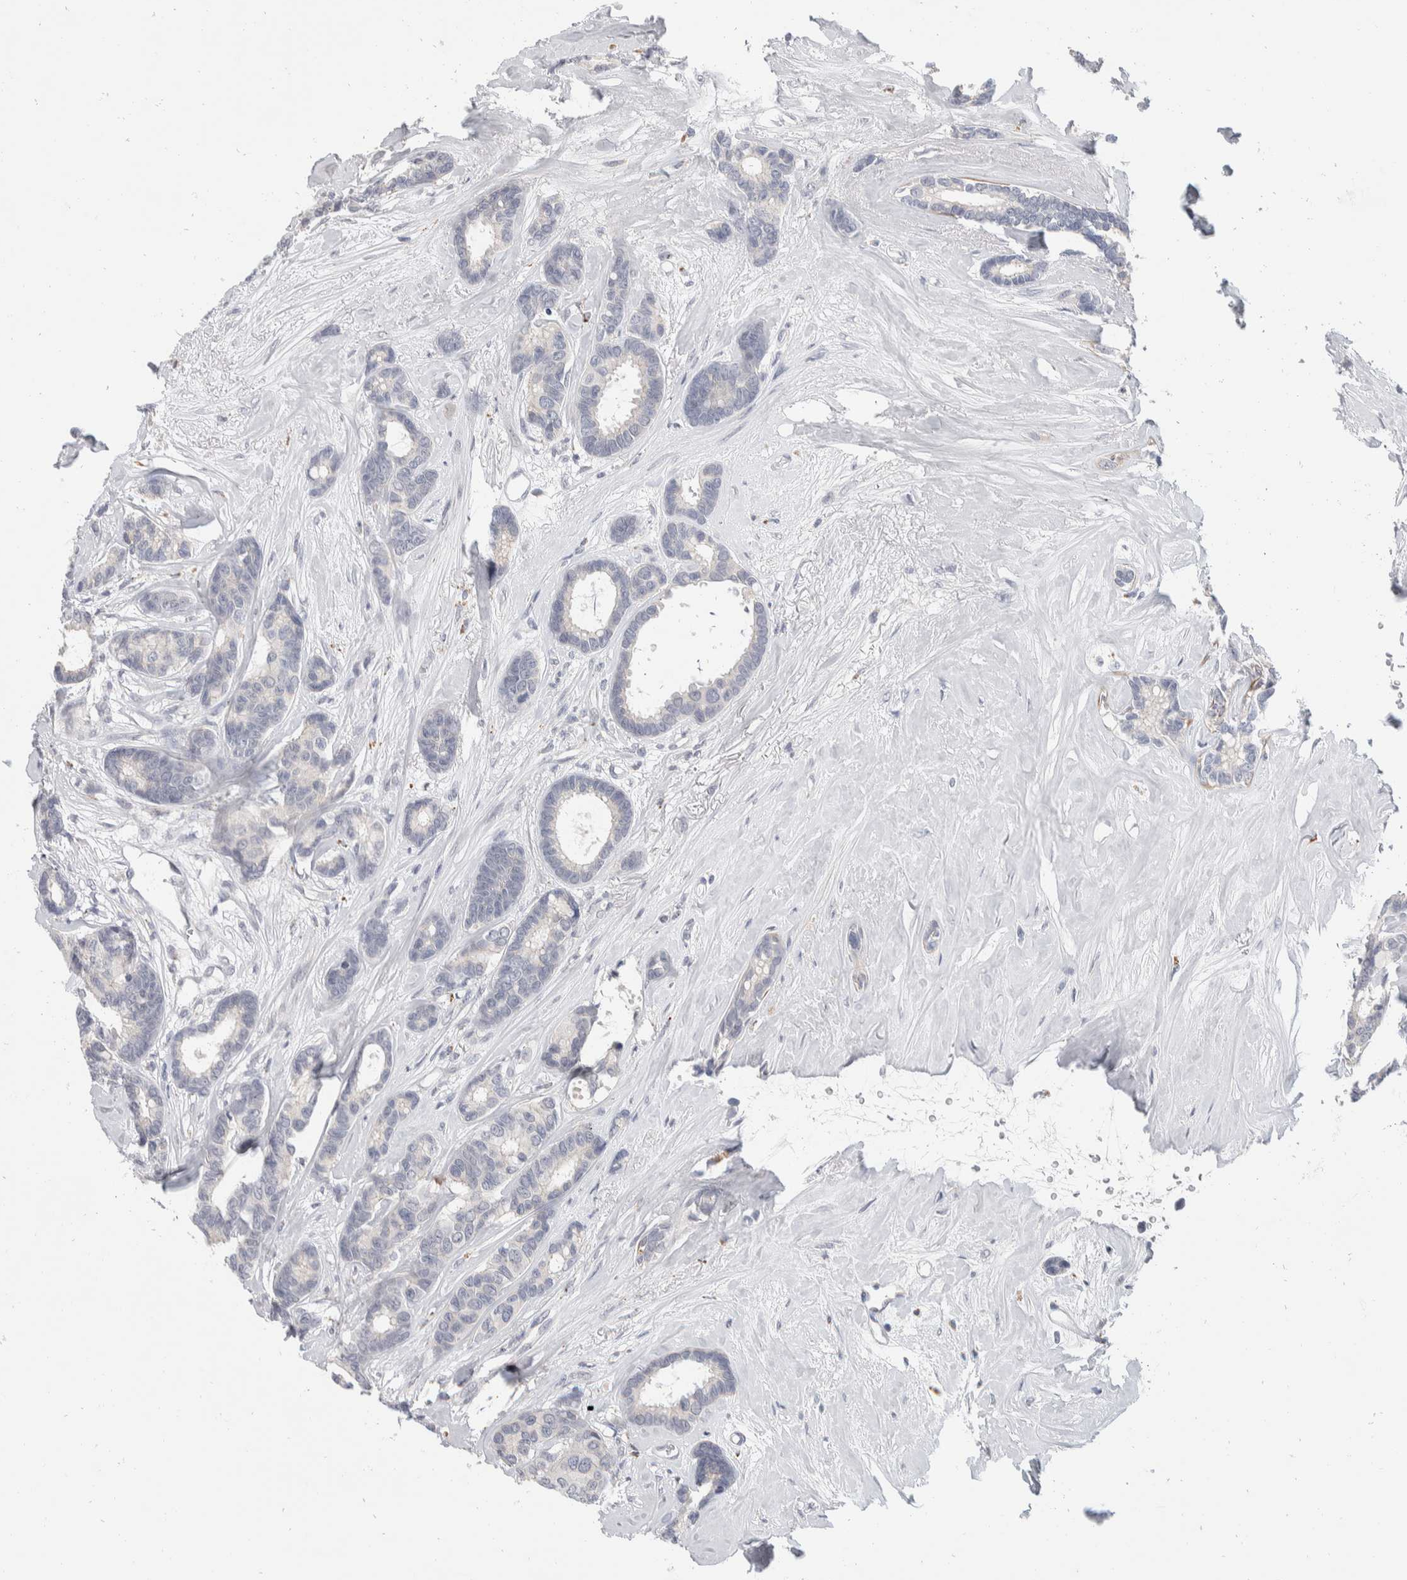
{"staining": {"intensity": "negative", "quantity": "none", "location": "none"}, "tissue": "breast cancer", "cell_type": "Tumor cells", "image_type": "cancer", "snomed": [{"axis": "morphology", "description": "Duct carcinoma"}, {"axis": "topography", "description": "Breast"}], "caption": "The image displays no significant staining in tumor cells of breast cancer.", "gene": "CATSPERD", "patient": {"sex": "female", "age": 87}}